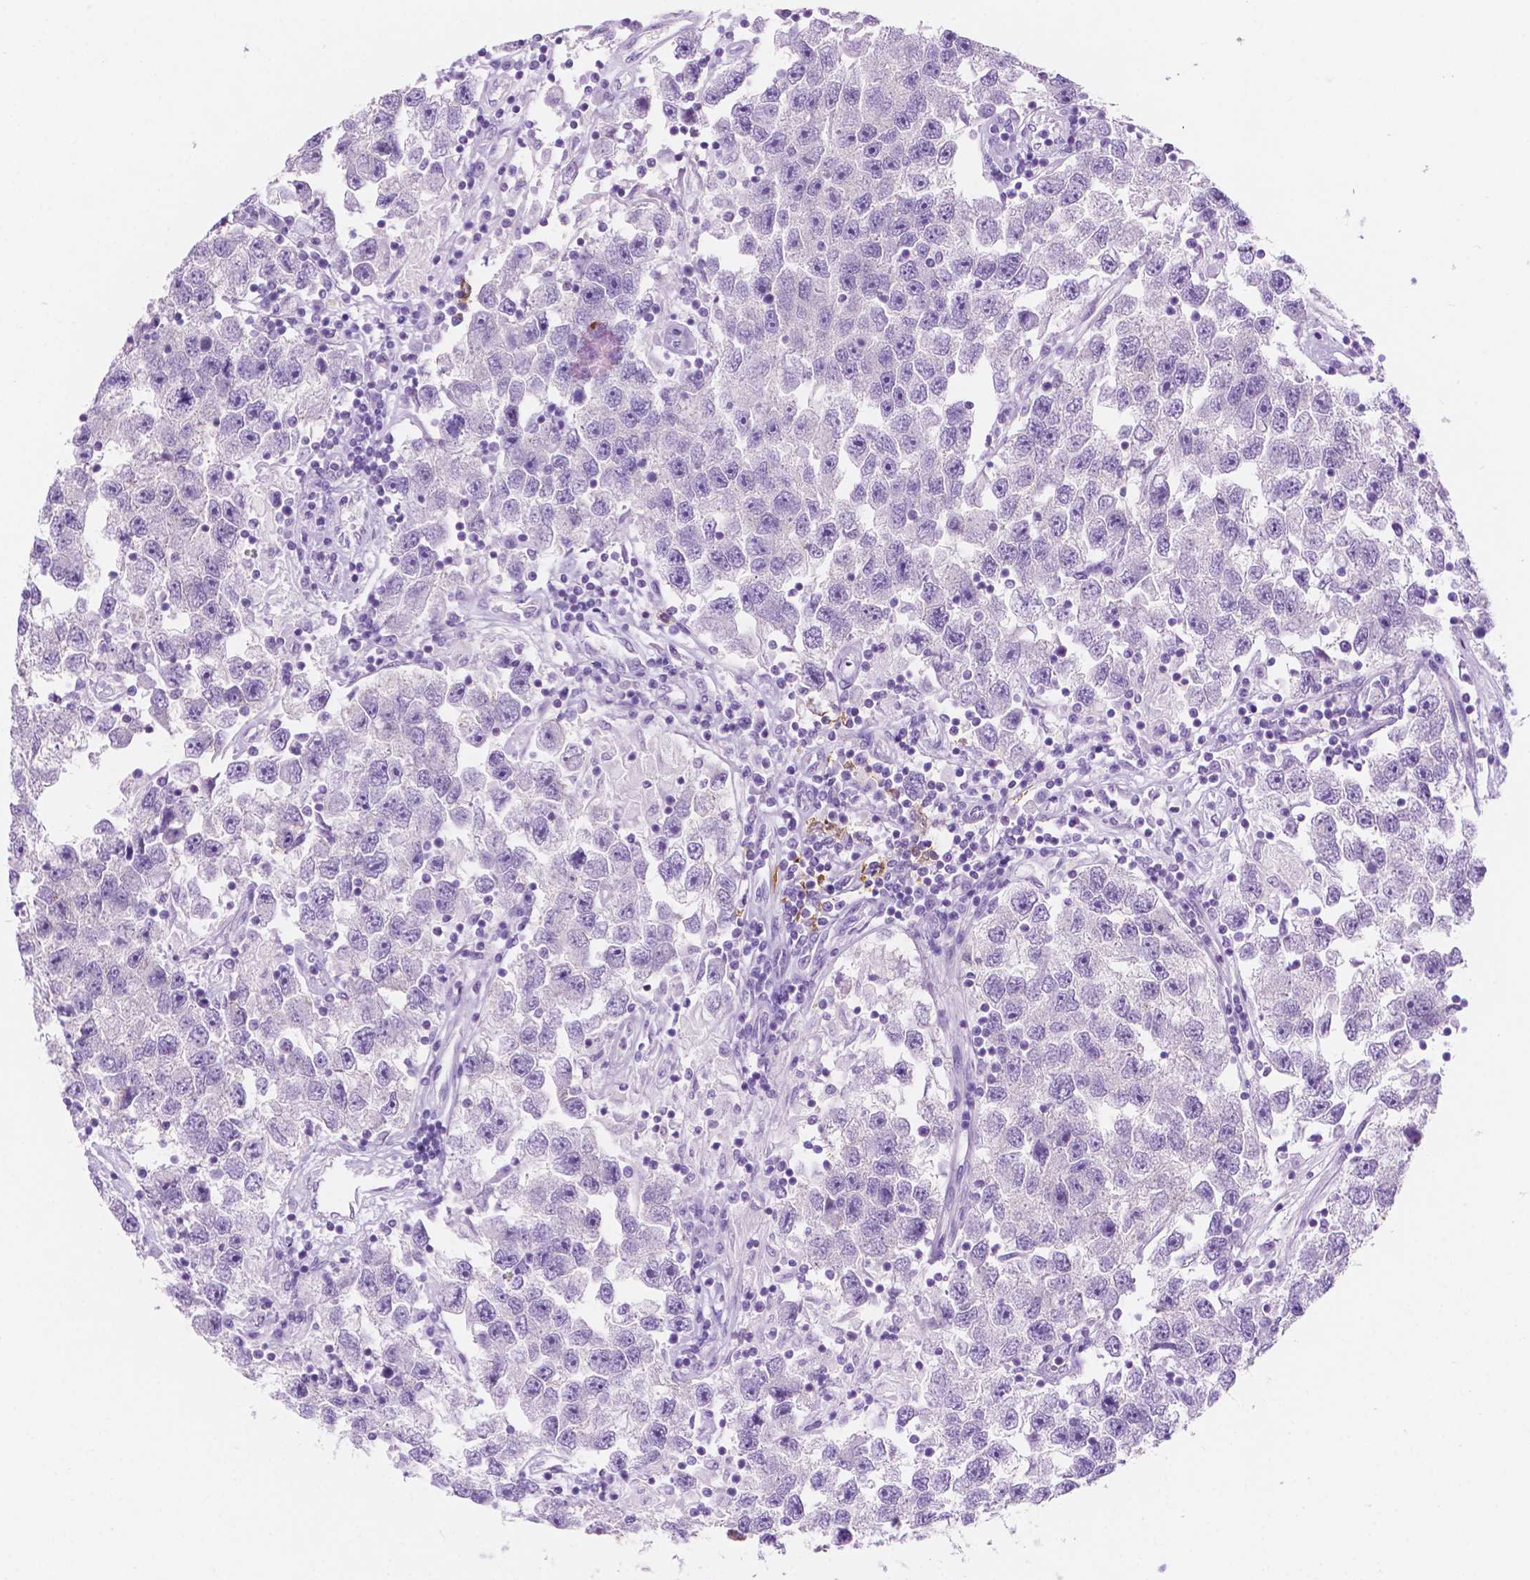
{"staining": {"intensity": "negative", "quantity": "none", "location": "none"}, "tissue": "testis cancer", "cell_type": "Tumor cells", "image_type": "cancer", "snomed": [{"axis": "morphology", "description": "Seminoma, NOS"}, {"axis": "topography", "description": "Testis"}], "caption": "A high-resolution histopathology image shows immunohistochemistry (IHC) staining of testis seminoma, which exhibits no significant expression in tumor cells.", "gene": "EPPK1", "patient": {"sex": "male", "age": 26}}